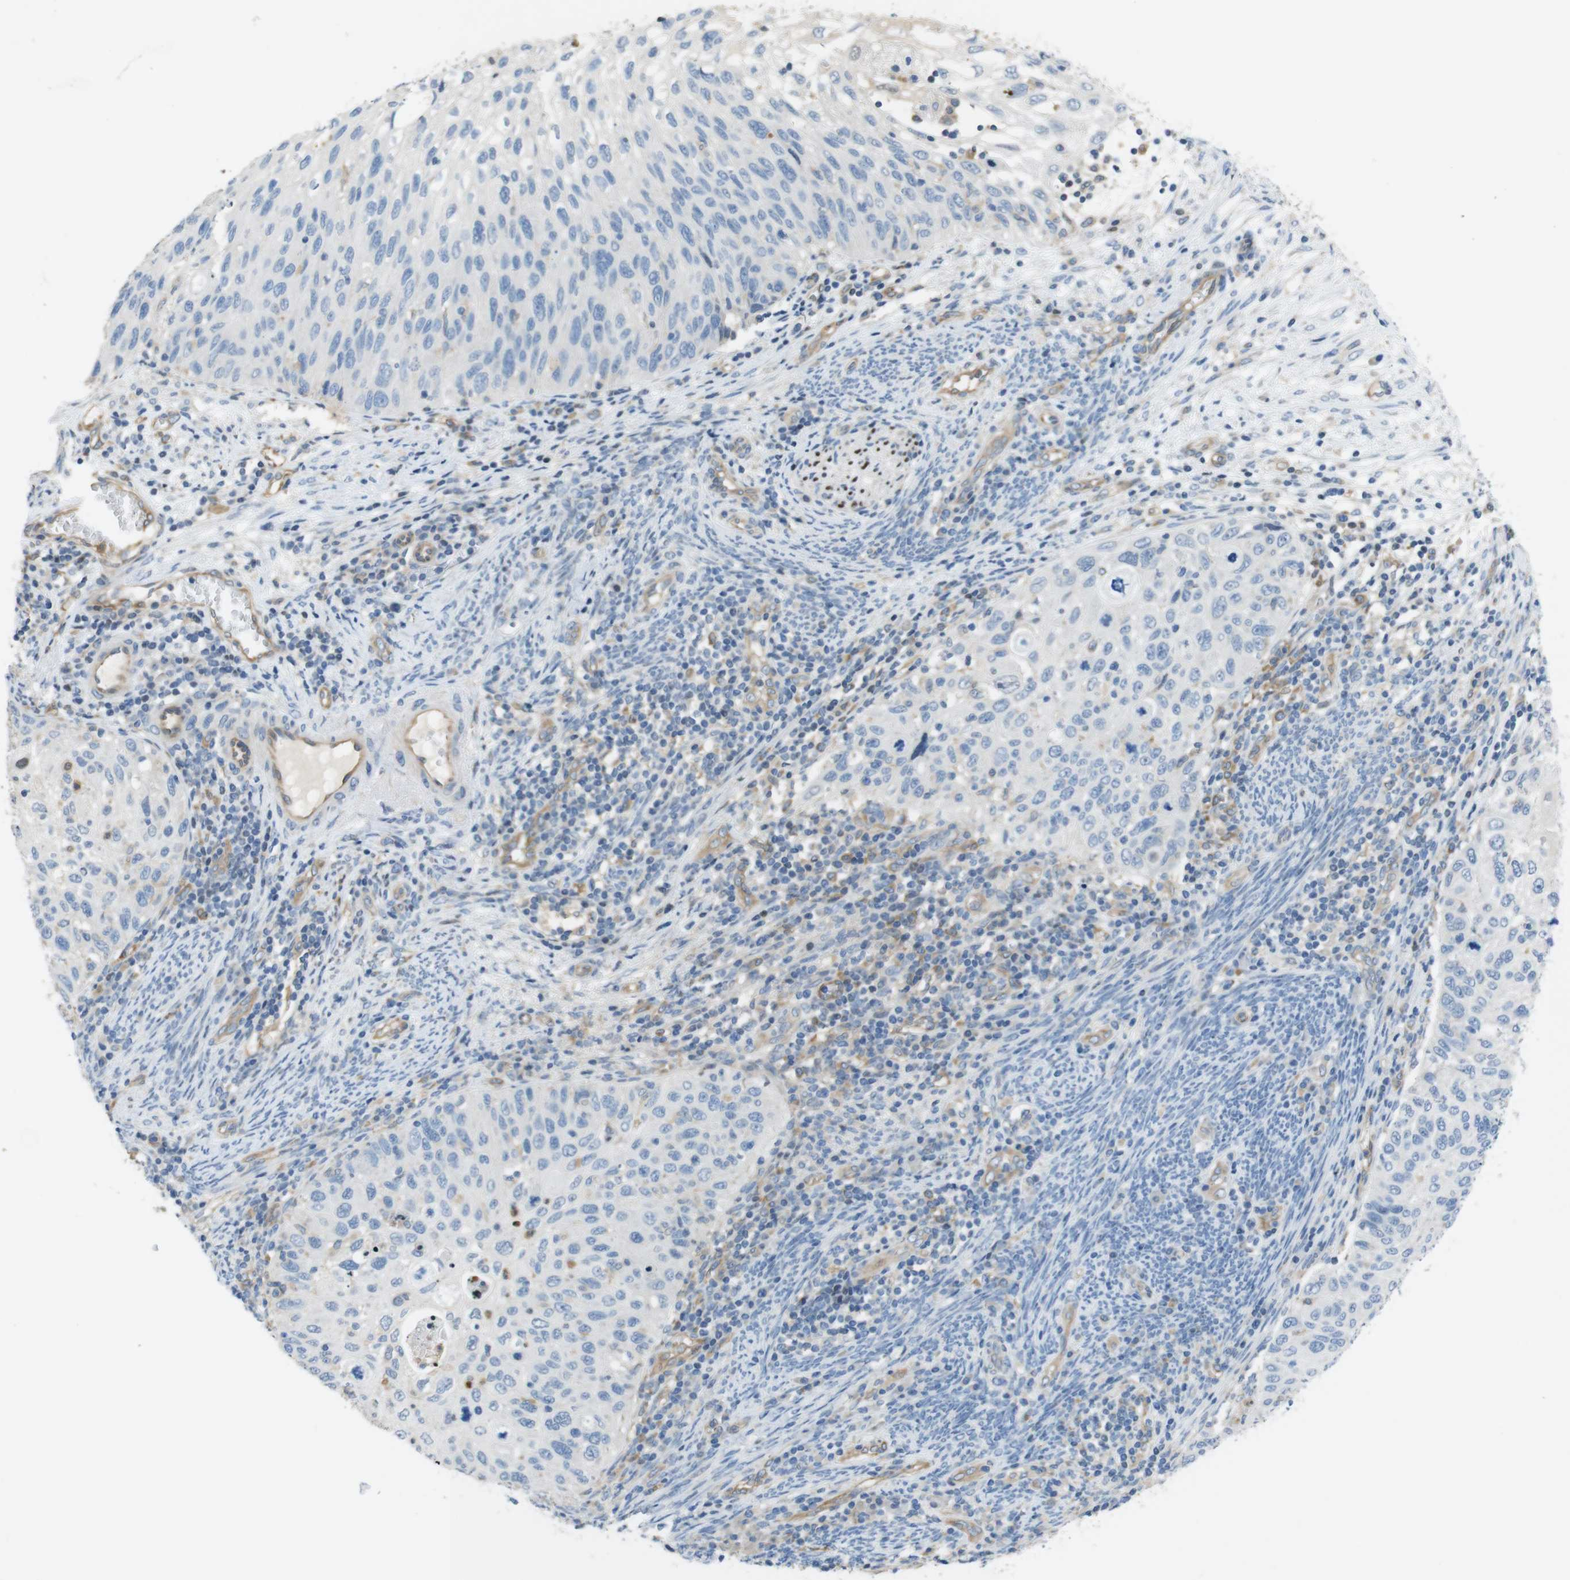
{"staining": {"intensity": "negative", "quantity": "none", "location": "none"}, "tissue": "cervical cancer", "cell_type": "Tumor cells", "image_type": "cancer", "snomed": [{"axis": "morphology", "description": "Squamous cell carcinoma, NOS"}, {"axis": "topography", "description": "Cervix"}], "caption": "The photomicrograph exhibits no staining of tumor cells in cervical cancer.", "gene": "PCDH10", "patient": {"sex": "female", "age": 70}}